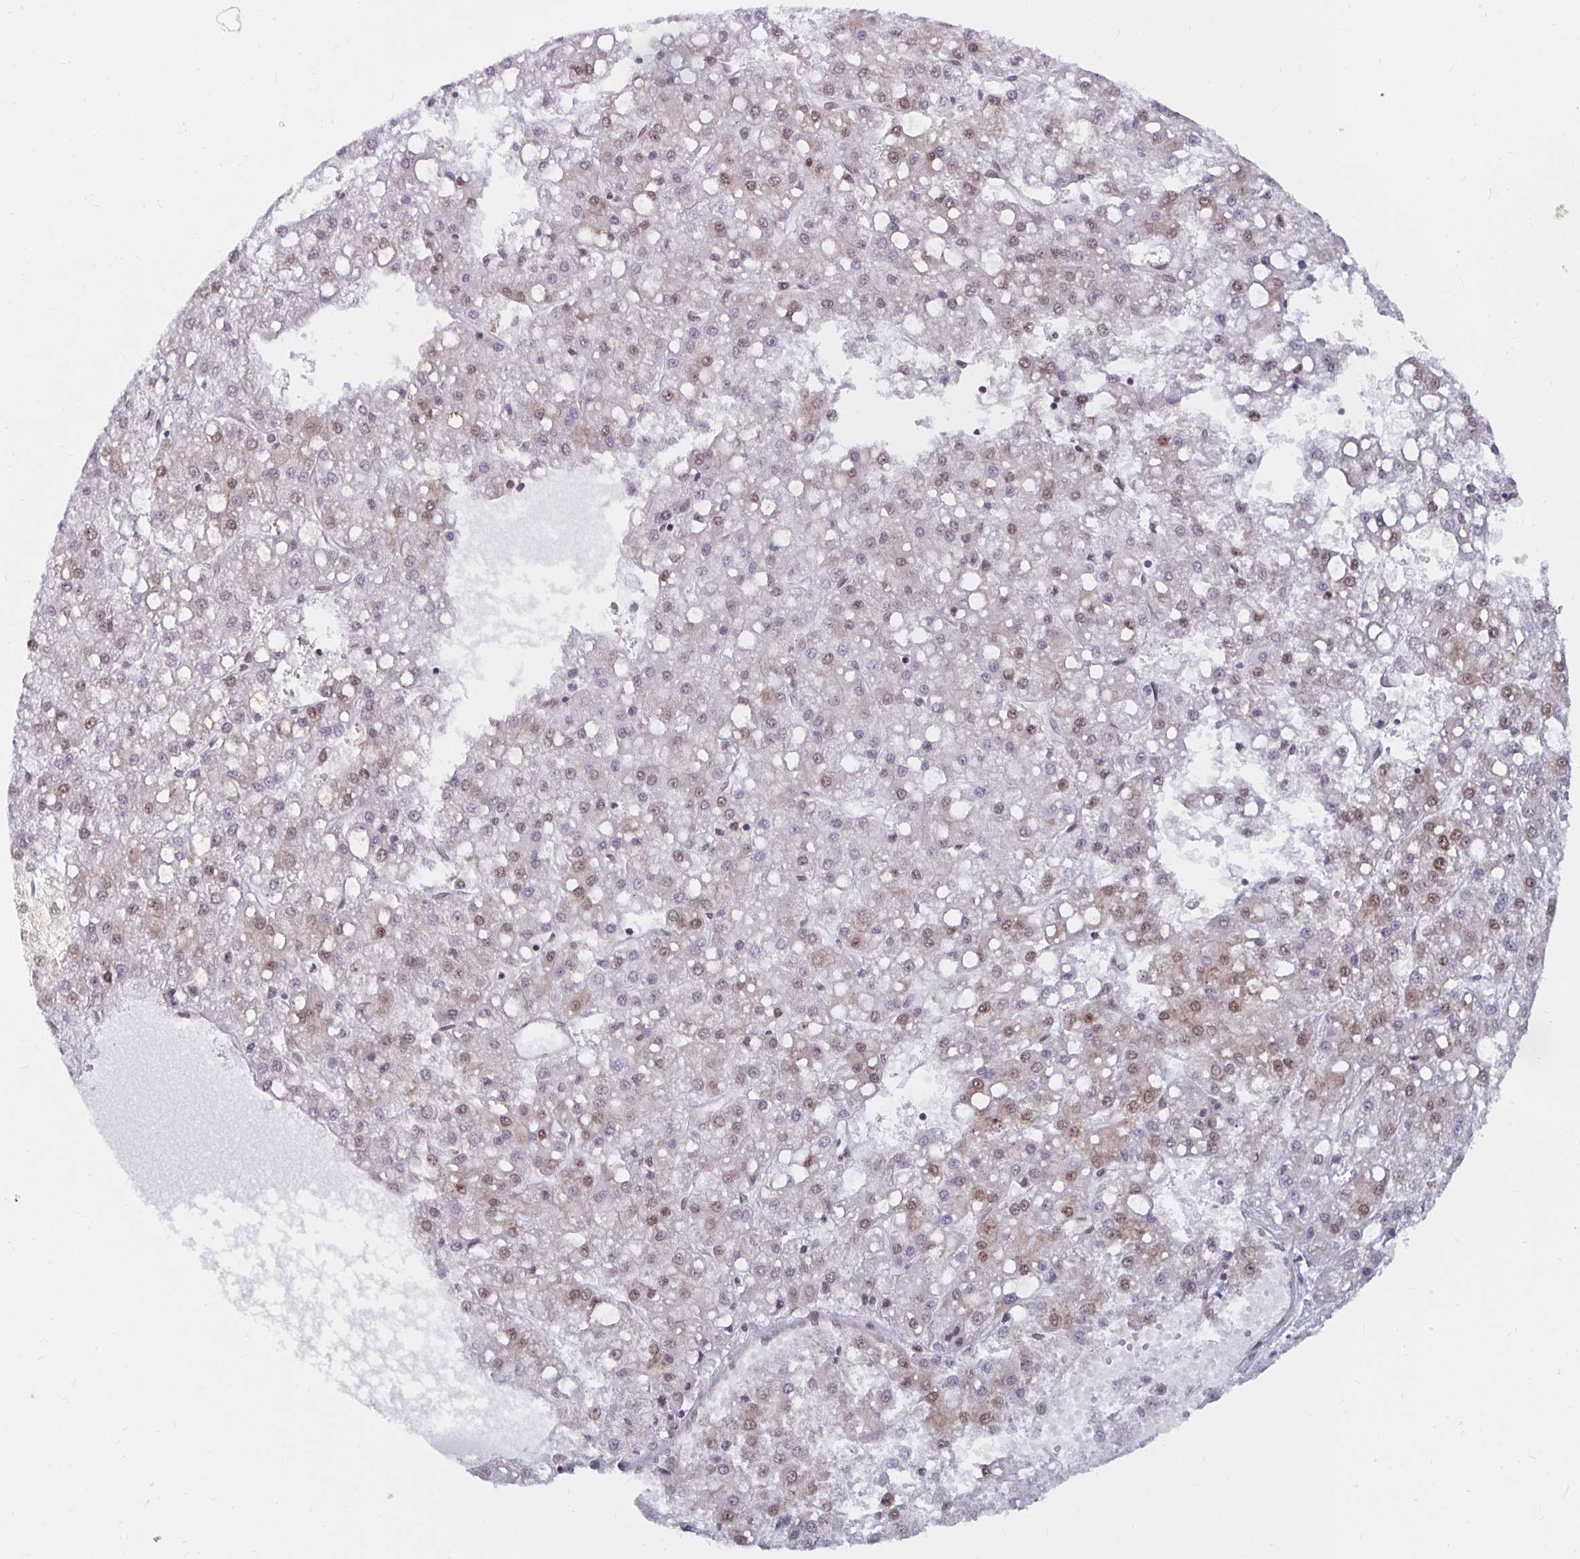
{"staining": {"intensity": "moderate", "quantity": "25%-75%", "location": "nuclear"}, "tissue": "liver cancer", "cell_type": "Tumor cells", "image_type": "cancer", "snomed": [{"axis": "morphology", "description": "Carcinoma, Hepatocellular, NOS"}, {"axis": "topography", "description": "Liver"}], "caption": "The image exhibits staining of liver hepatocellular carcinoma, revealing moderate nuclear protein expression (brown color) within tumor cells.", "gene": "PDAP1", "patient": {"sex": "male", "age": 67}}